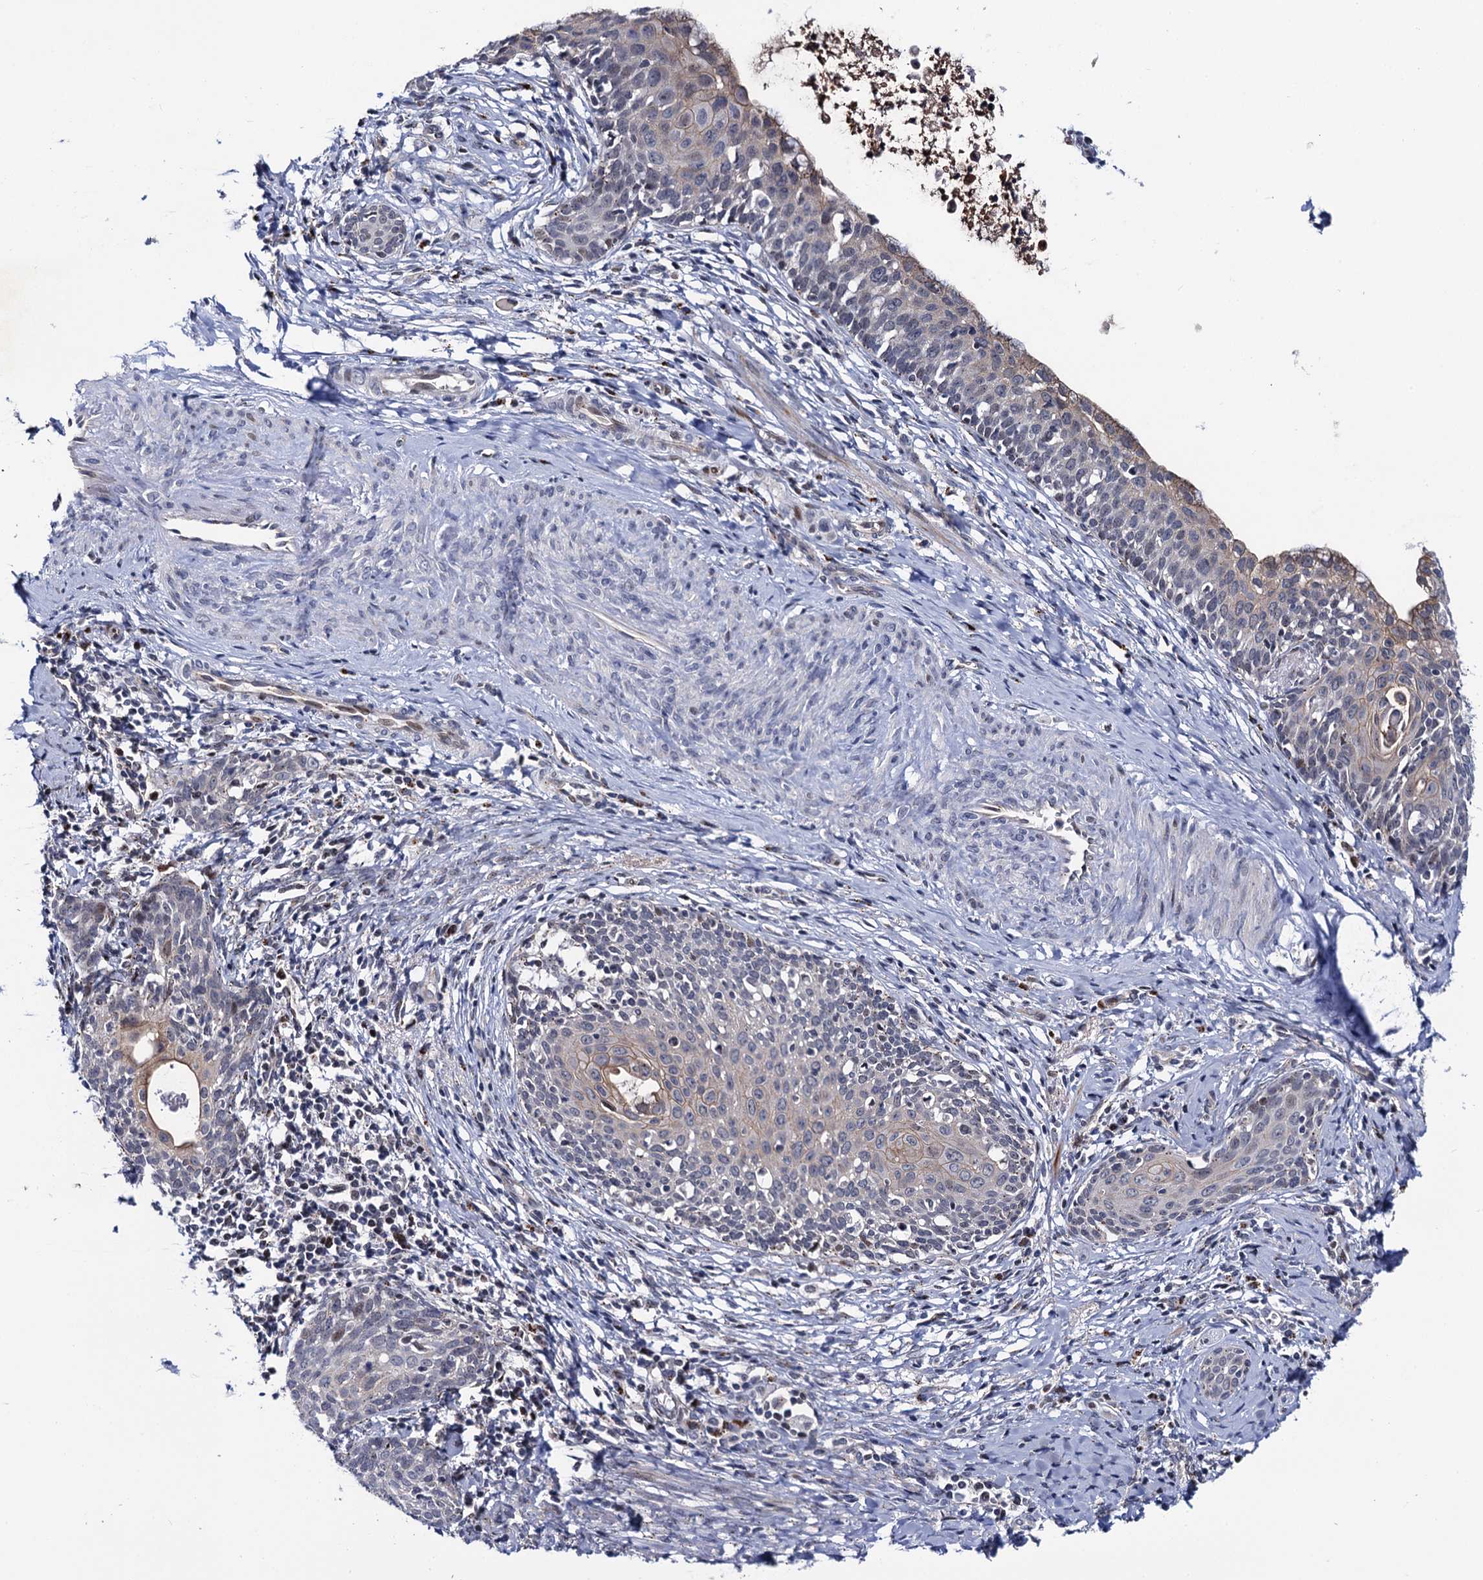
{"staining": {"intensity": "negative", "quantity": "none", "location": "none"}, "tissue": "cervical cancer", "cell_type": "Tumor cells", "image_type": "cancer", "snomed": [{"axis": "morphology", "description": "Squamous cell carcinoma, NOS"}, {"axis": "topography", "description": "Cervix"}], "caption": "The histopathology image demonstrates no significant expression in tumor cells of squamous cell carcinoma (cervical). Brightfield microscopy of immunohistochemistry (IHC) stained with DAB (brown) and hematoxylin (blue), captured at high magnification.", "gene": "THAP2", "patient": {"sex": "female", "age": 52}}